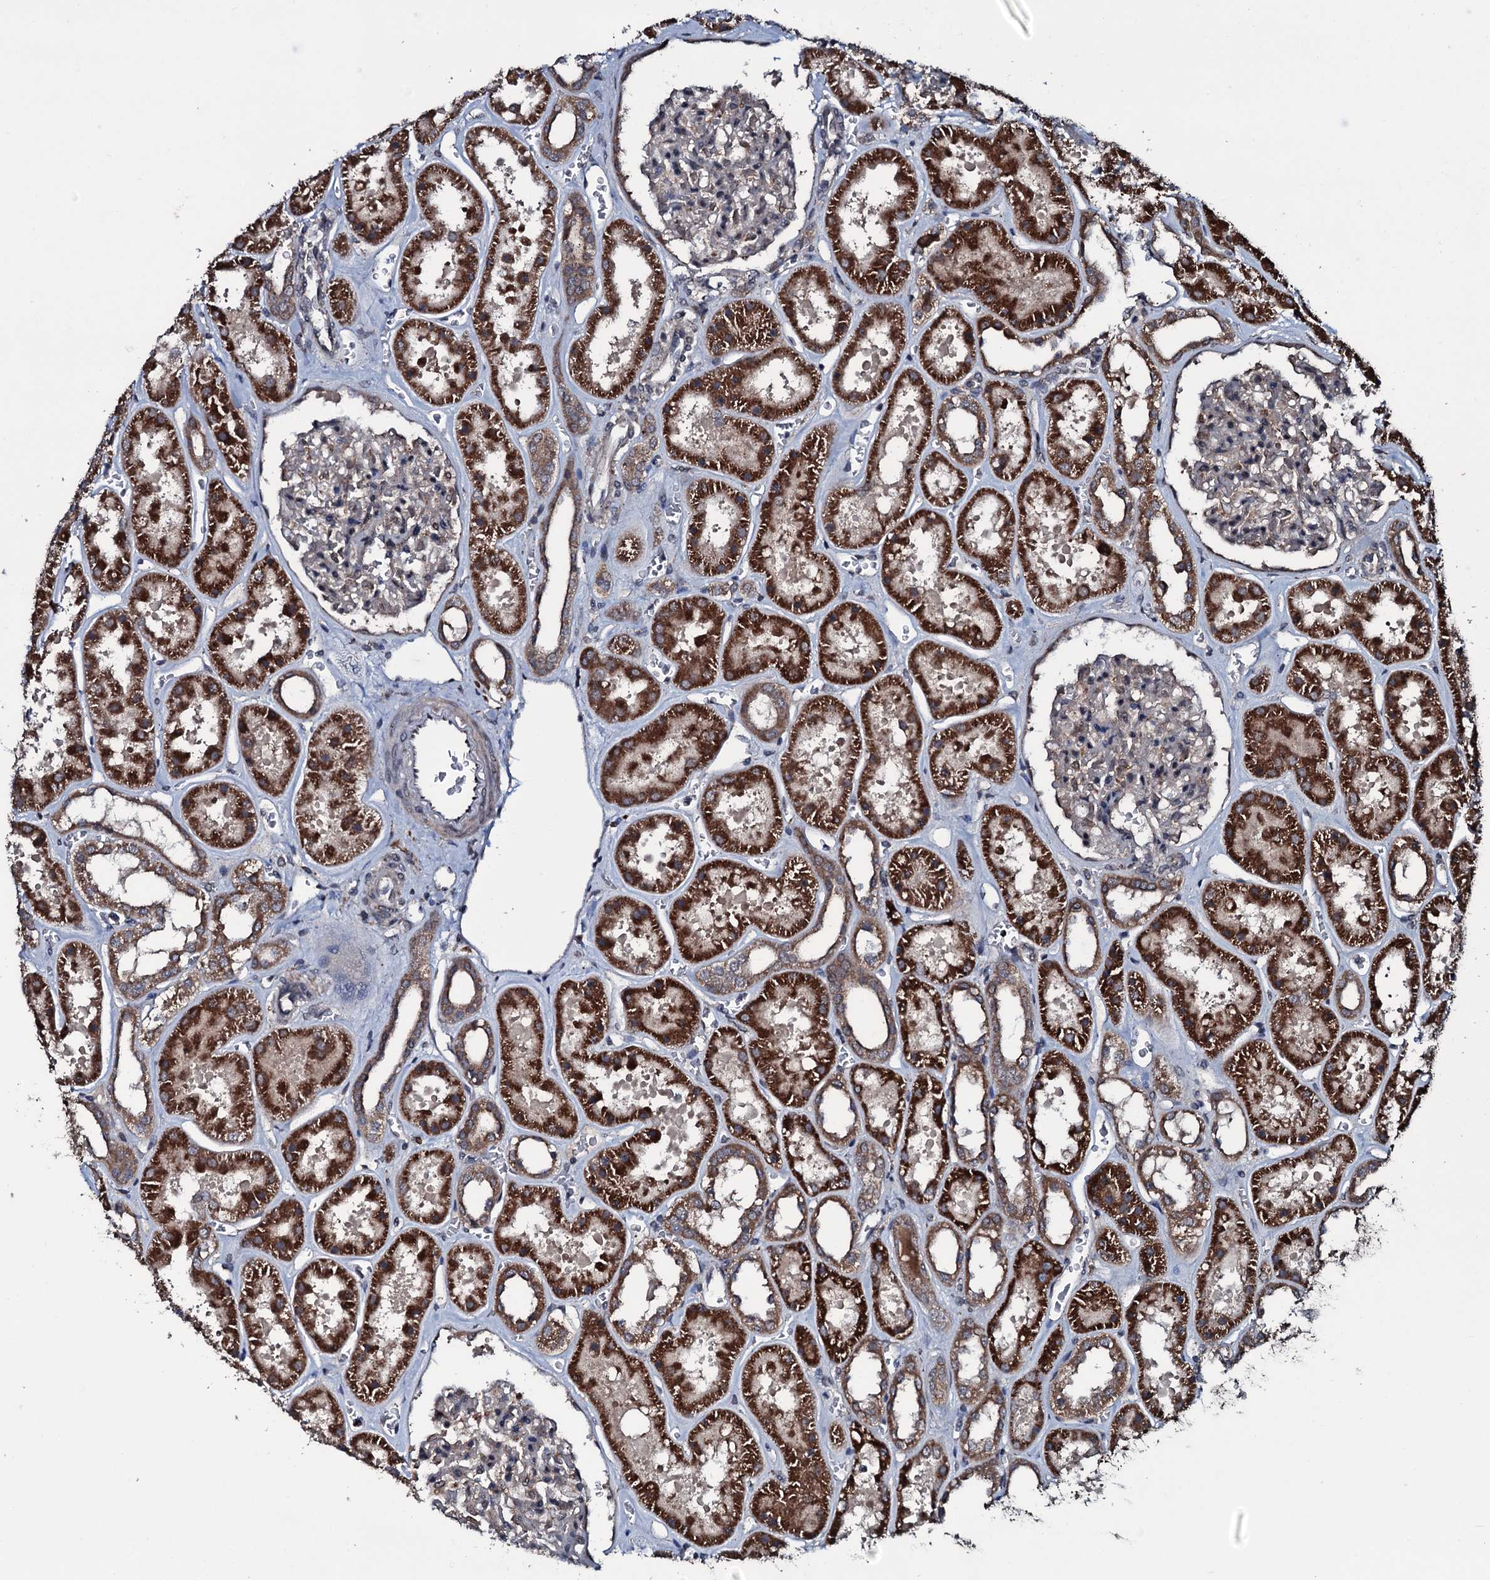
{"staining": {"intensity": "weak", "quantity": "<25%", "location": "cytoplasmic/membranous"}, "tissue": "kidney", "cell_type": "Cells in glomeruli", "image_type": "normal", "snomed": [{"axis": "morphology", "description": "Normal tissue, NOS"}, {"axis": "topography", "description": "Kidney"}], "caption": "Immunohistochemistry histopathology image of unremarkable kidney: human kidney stained with DAB (3,3'-diaminobenzidine) exhibits no significant protein expression in cells in glomeruli.", "gene": "MRPS31", "patient": {"sex": "female", "age": 41}}